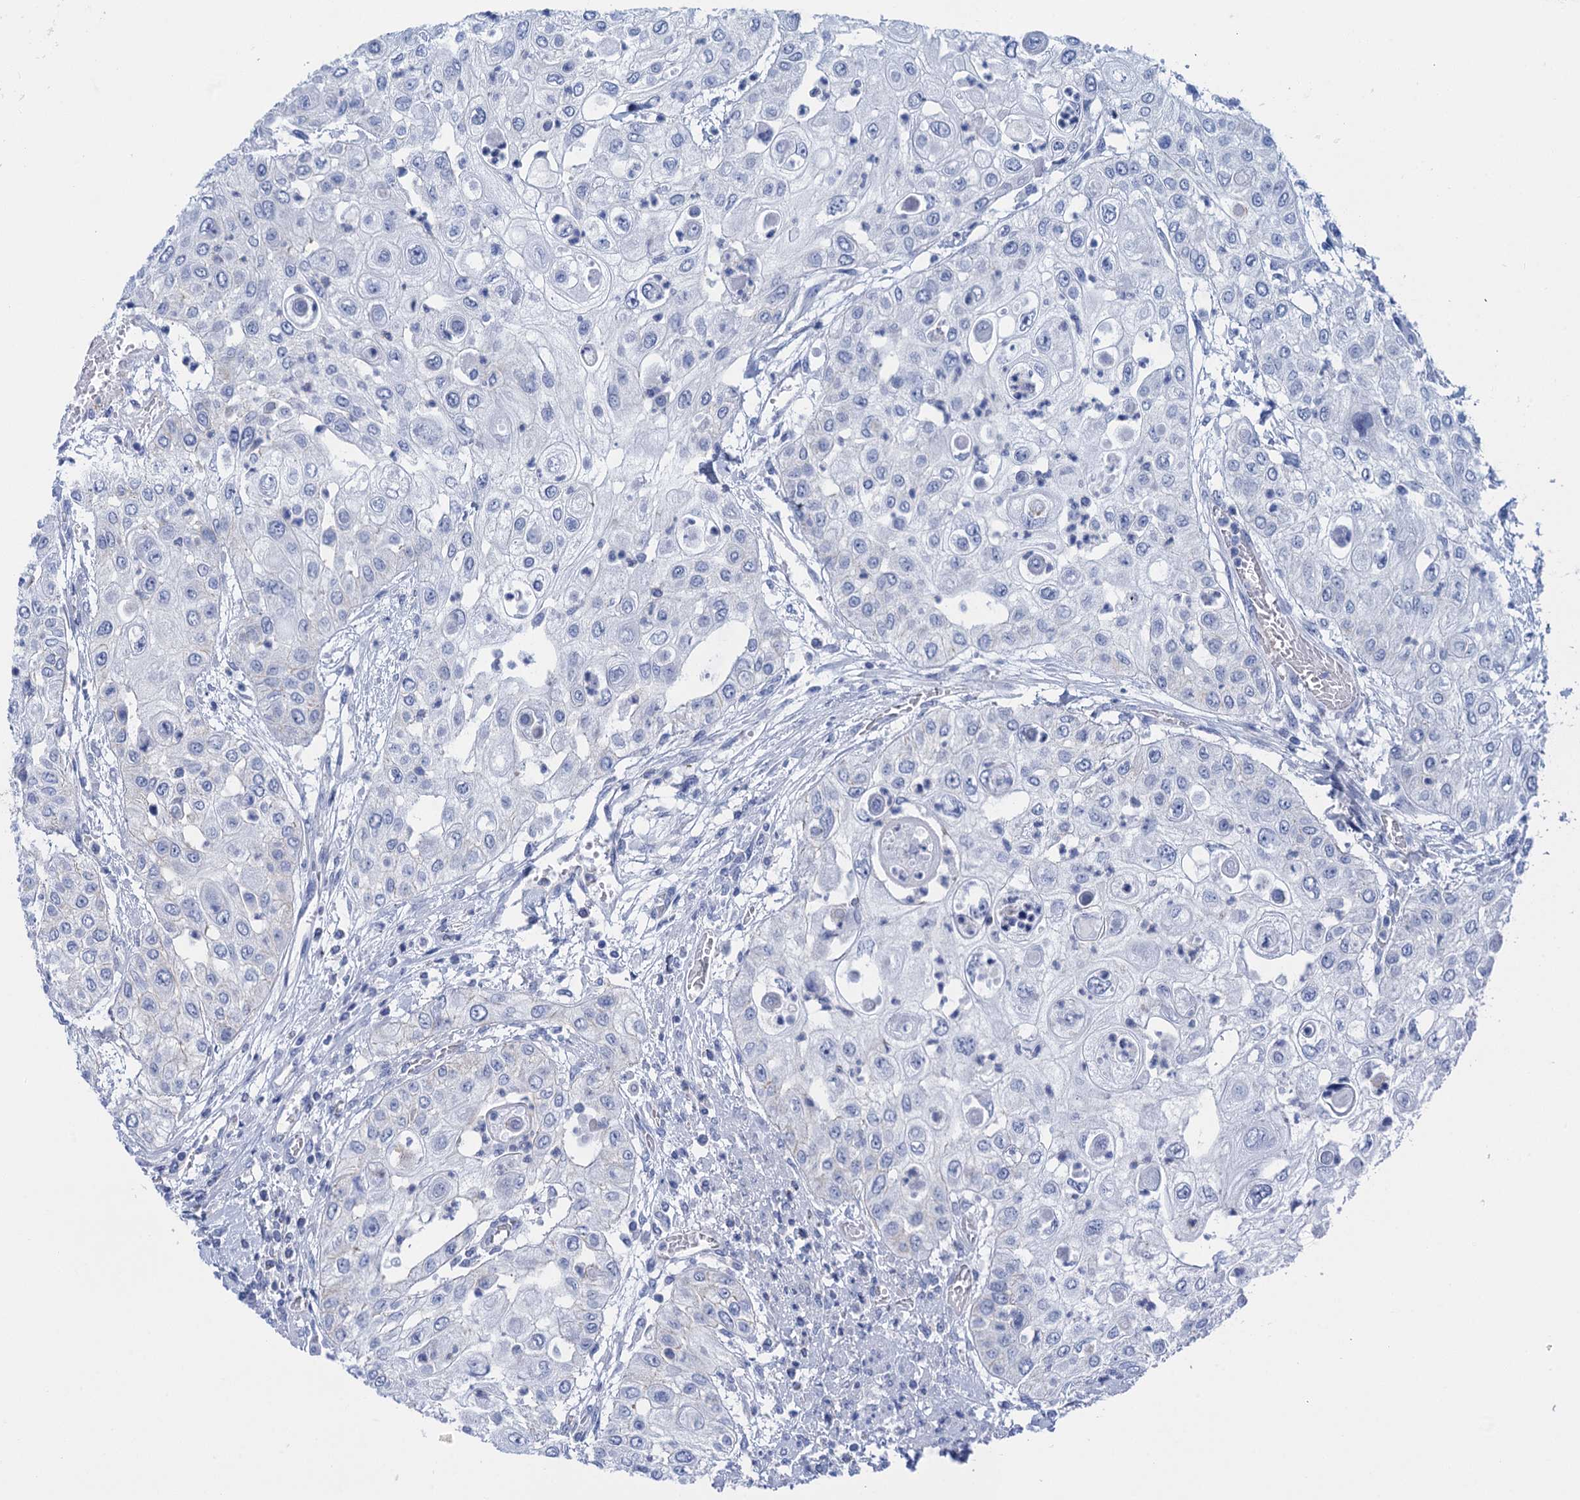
{"staining": {"intensity": "negative", "quantity": "none", "location": "none"}, "tissue": "urothelial cancer", "cell_type": "Tumor cells", "image_type": "cancer", "snomed": [{"axis": "morphology", "description": "Urothelial carcinoma, High grade"}, {"axis": "topography", "description": "Urinary bladder"}], "caption": "Tumor cells are negative for brown protein staining in urothelial cancer.", "gene": "CALML5", "patient": {"sex": "female", "age": 79}}